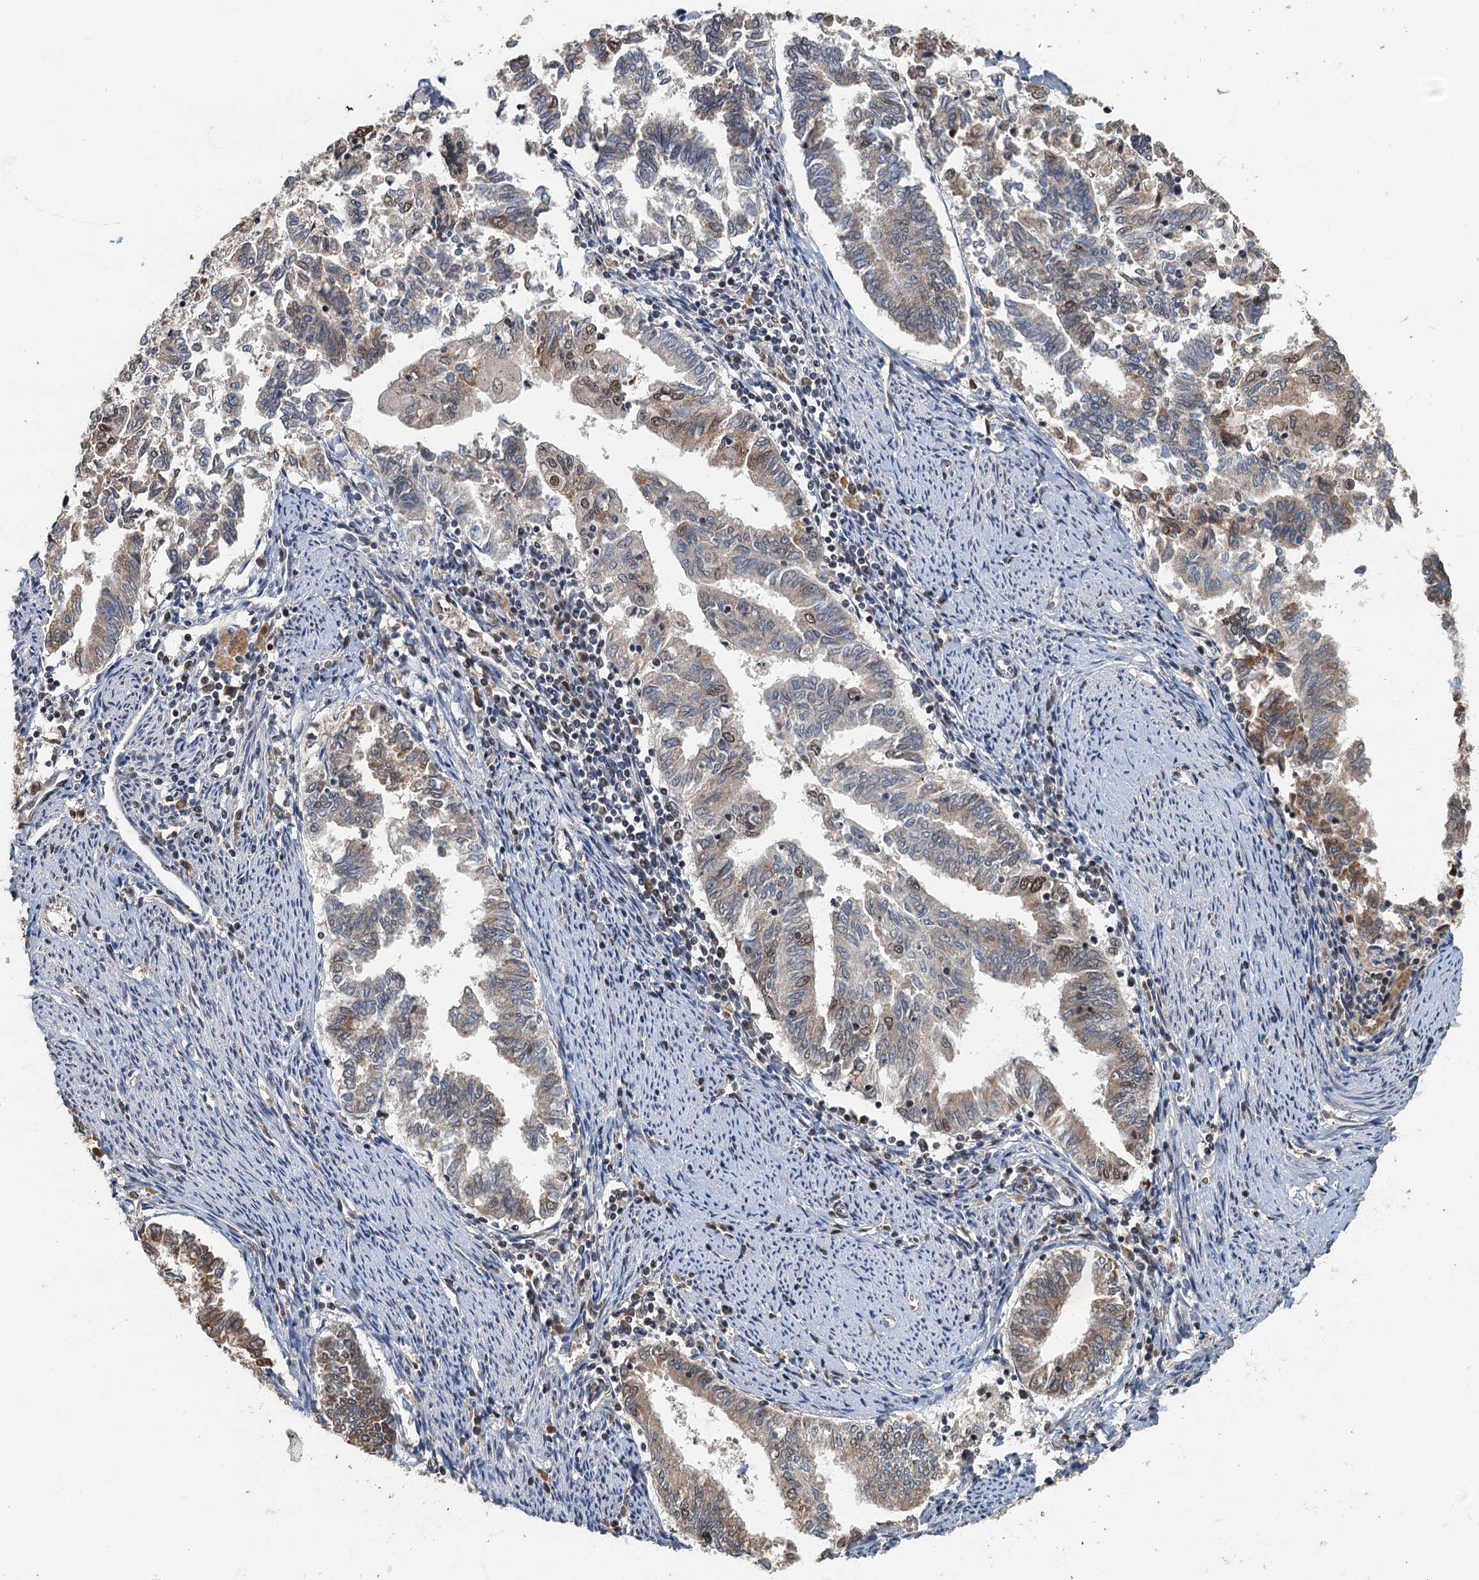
{"staining": {"intensity": "moderate", "quantity": "<25%", "location": "cytoplasmic/membranous,nuclear"}, "tissue": "endometrial cancer", "cell_type": "Tumor cells", "image_type": "cancer", "snomed": [{"axis": "morphology", "description": "Adenocarcinoma, NOS"}, {"axis": "topography", "description": "Endometrium"}], "caption": "Brown immunohistochemical staining in human endometrial cancer (adenocarcinoma) shows moderate cytoplasmic/membranous and nuclear expression in about <25% of tumor cells.", "gene": "CKAP2L", "patient": {"sex": "female", "age": 79}}